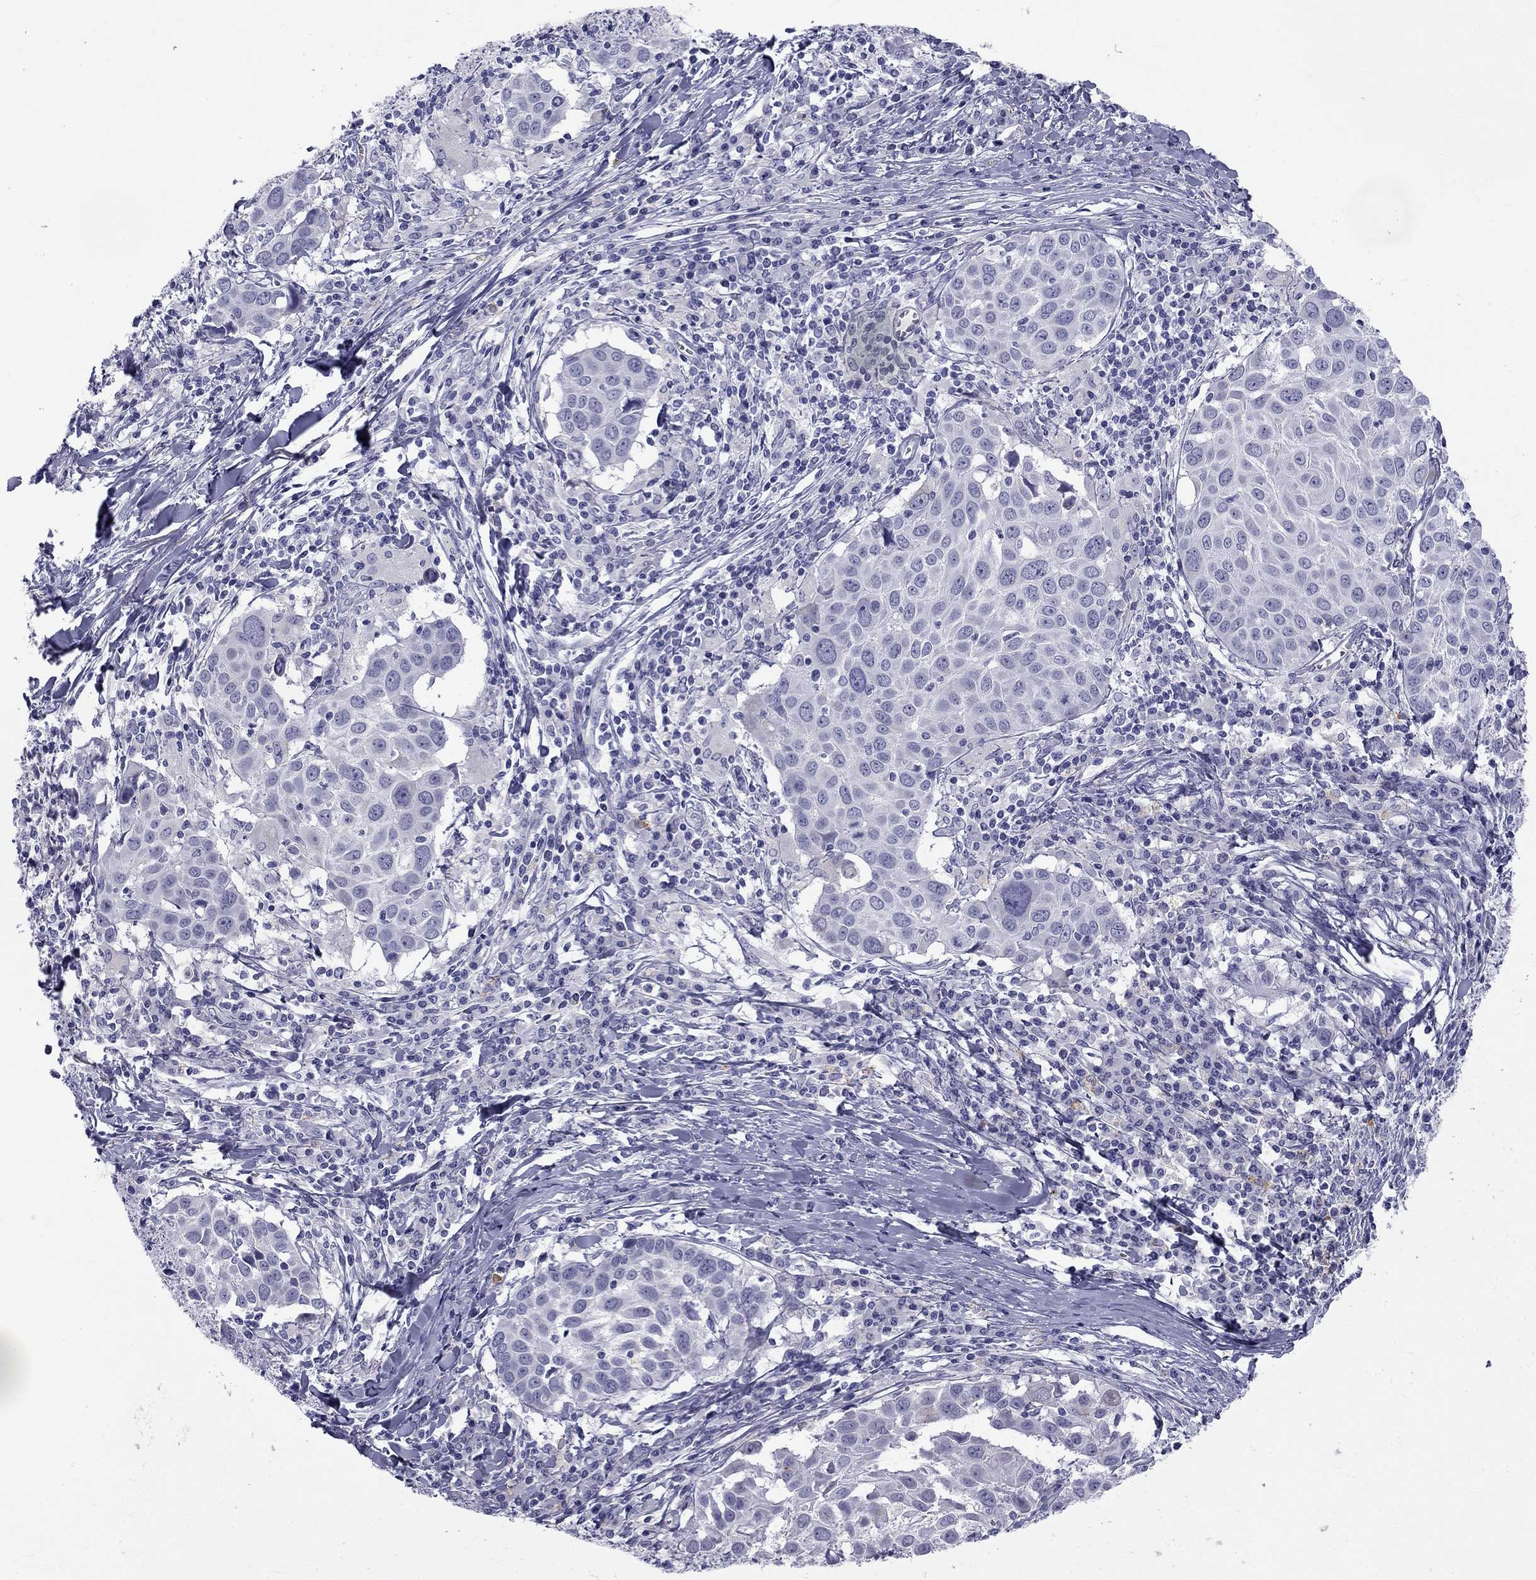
{"staining": {"intensity": "negative", "quantity": "none", "location": "none"}, "tissue": "lung cancer", "cell_type": "Tumor cells", "image_type": "cancer", "snomed": [{"axis": "morphology", "description": "Squamous cell carcinoma, NOS"}, {"axis": "topography", "description": "Lung"}], "caption": "Tumor cells are negative for brown protein staining in lung cancer (squamous cell carcinoma).", "gene": "CLPSL2", "patient": {"sex": "male", "age": 57}}